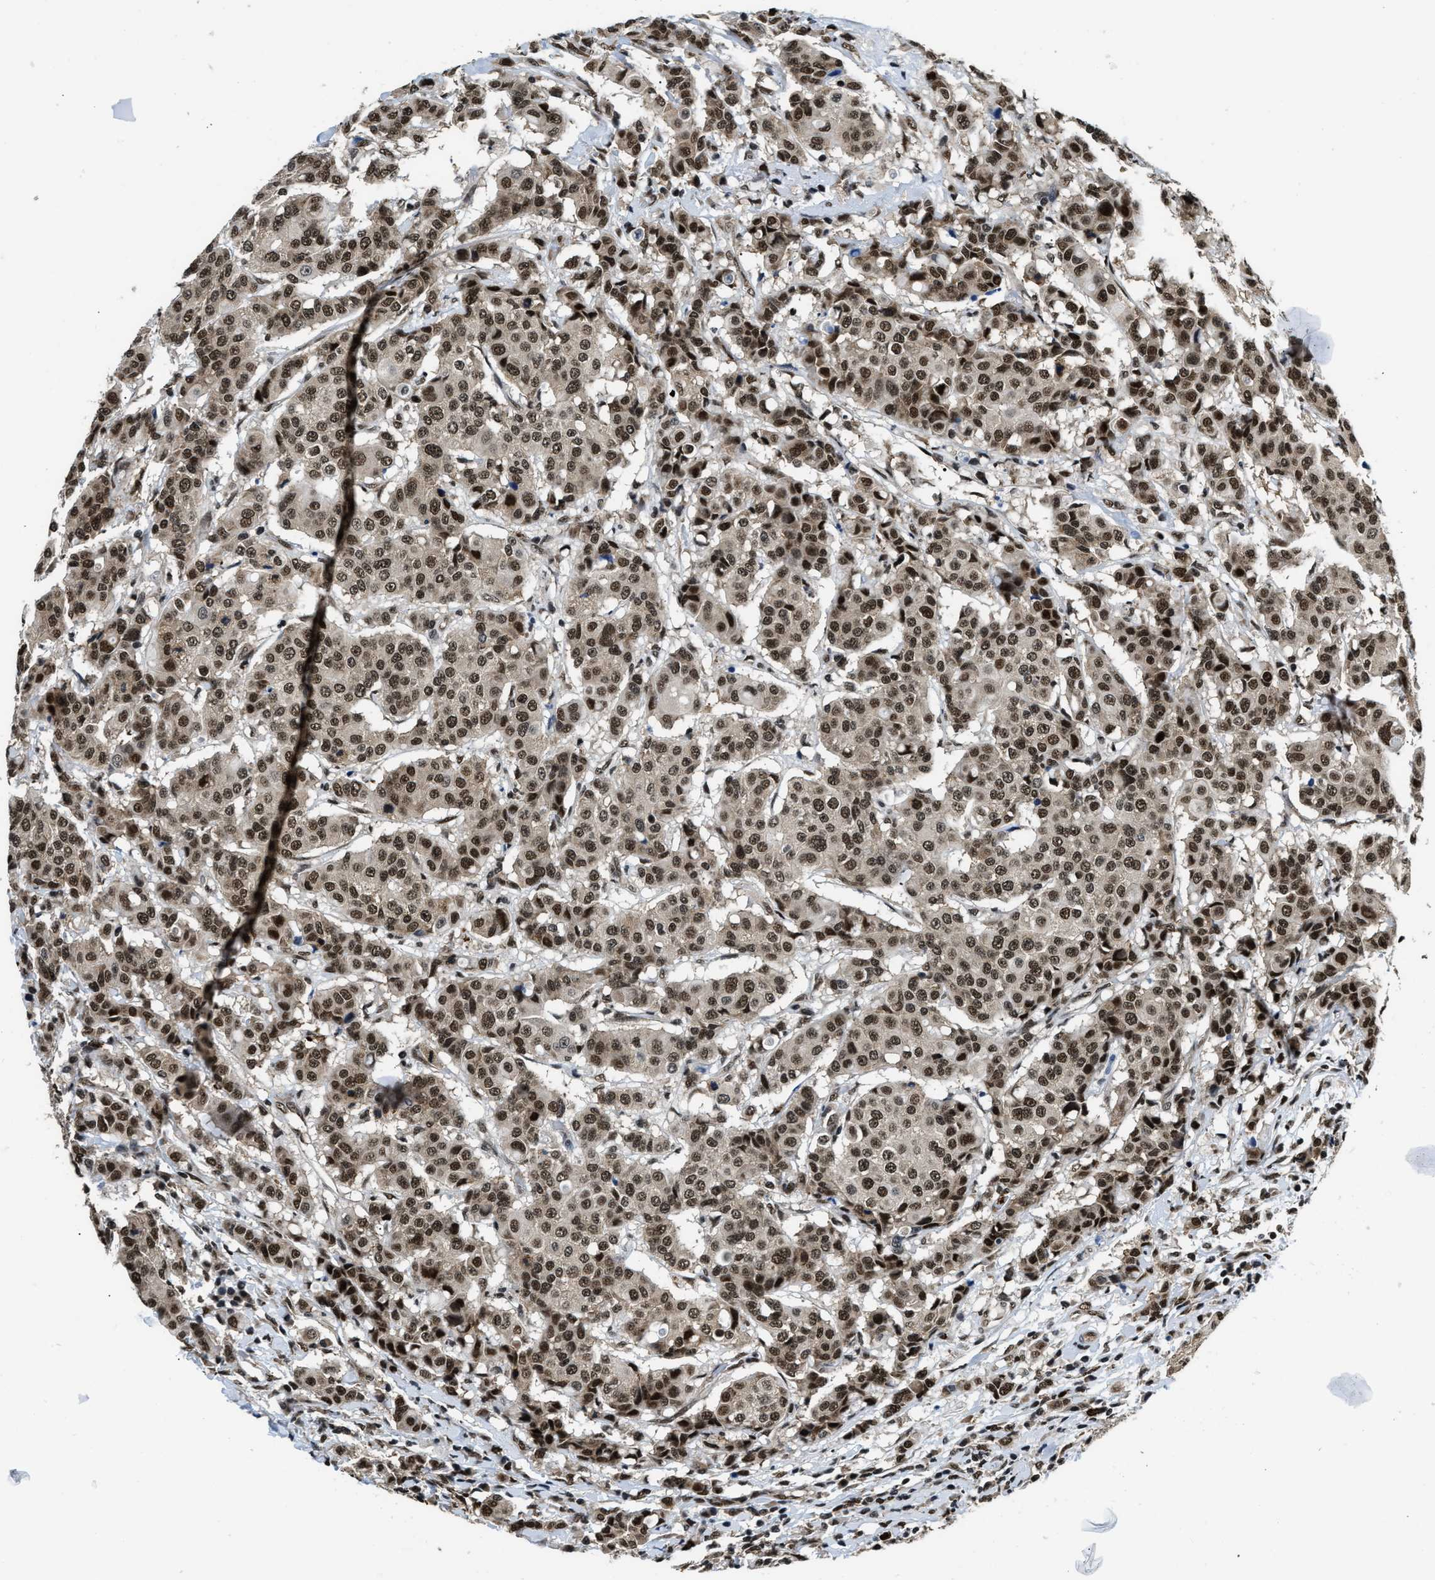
{"staining": {"intensity": "strong", "quantity": ">75%", "location": "nuclear"}, "tissue": "breast cancer", "cell_type": "Tumor cells", "image_type": "cancer", "snomed": [{"axis": "morphology", "description": "Duct carcinoma"}, {"axis": "topography", "description": "Breast"}], "caption": "High-magnification brightfield microscopy of breast intraductal carcinoma stained with DAB (3,3'-diaminobenzidine) (brown) and counterstained with hematoxylin (blue). tumor cells exhibit strong nuclear staining is present in approximately>75% of cells.", "gene": "CCNDBP1", "patient": {"sex": "female", "age": 27}}